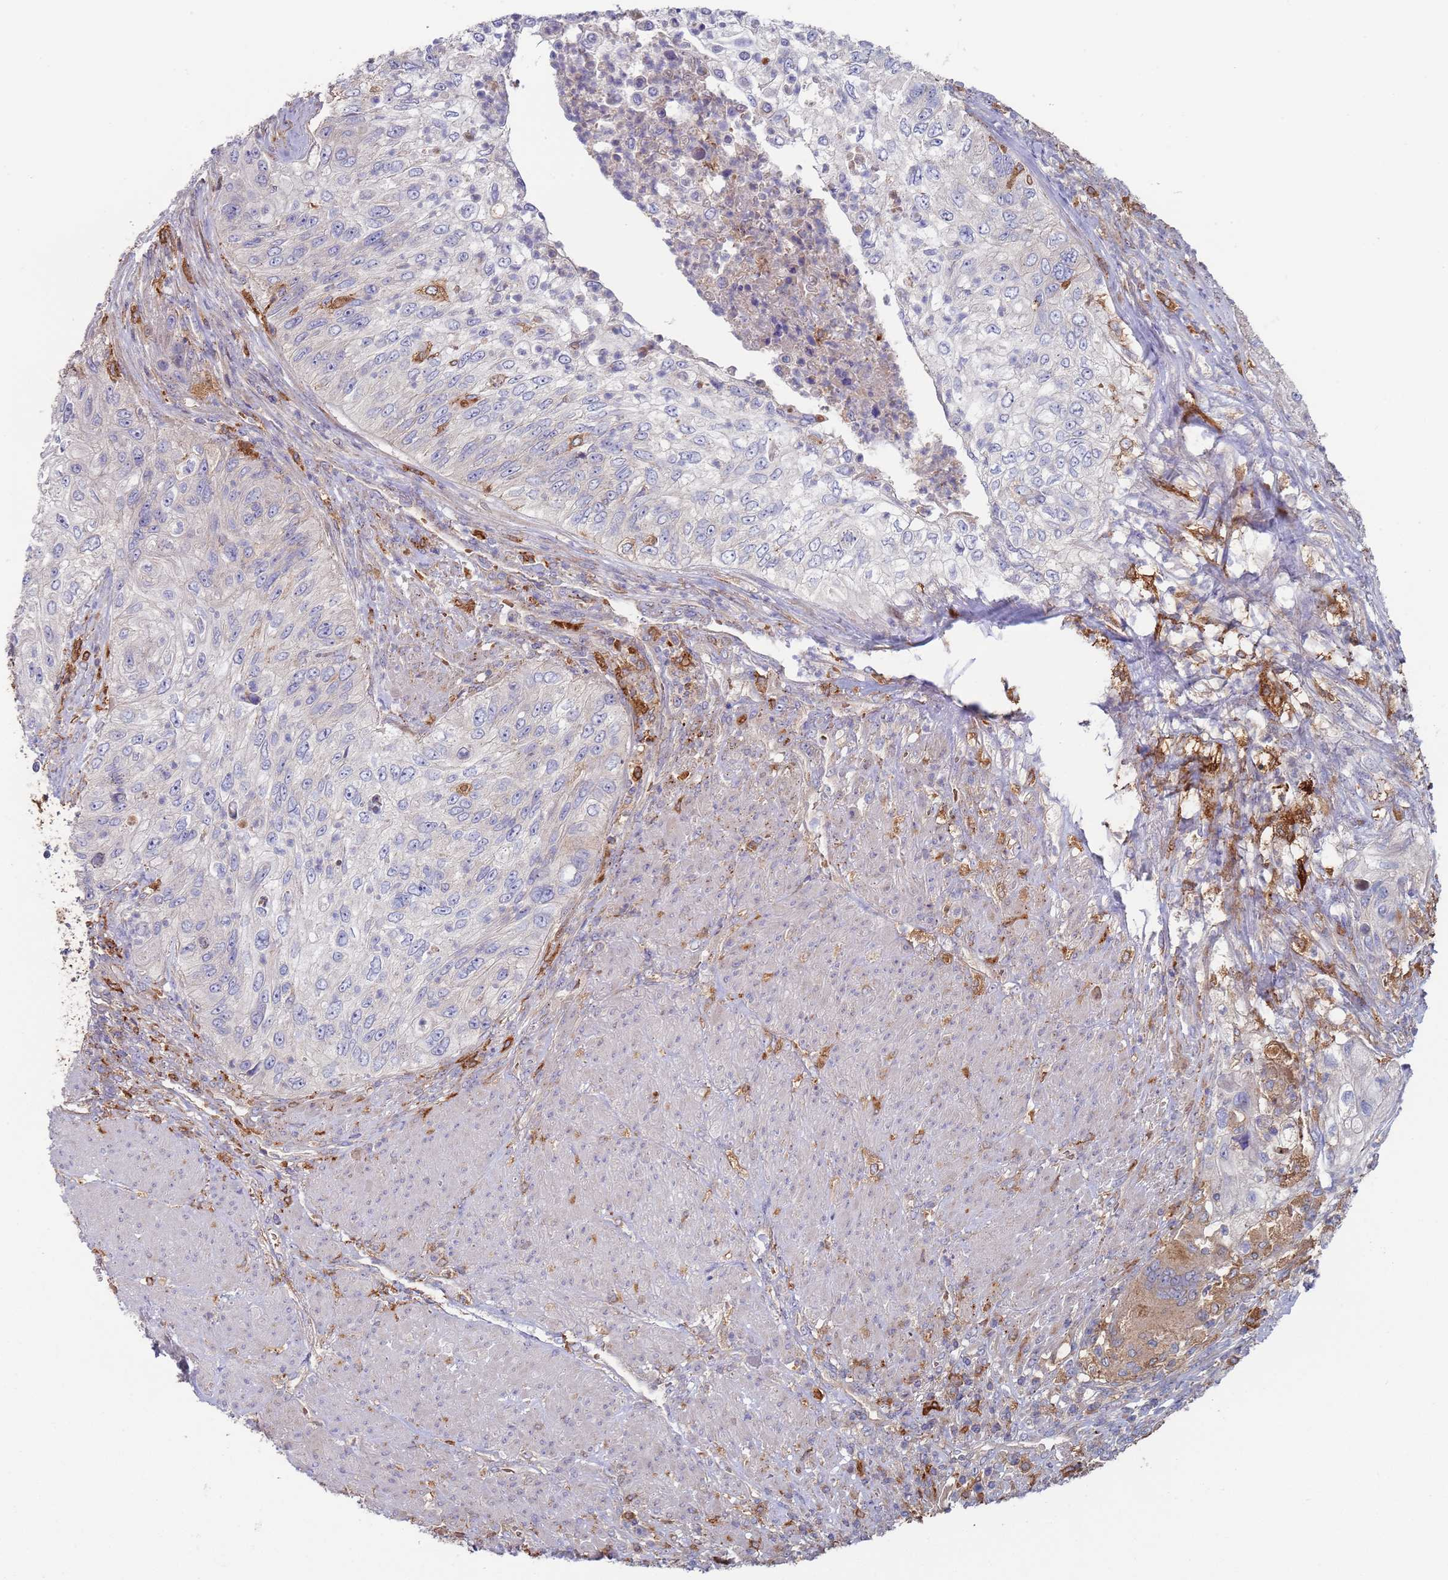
{"staining": {"intensity": "negative", "quantity": "none", "location": "none"}, "tissue": "urothelial cancer", "cell_type": "Tumor cells", "image_type": "cancer", "snomed": [{"axis": "morphology", "description": "Urothelial carcinoma, High grade"}, {"axis": "topography", "description": "Urinary bladder"}], "caption": "Immunohistochemistry (IHC) histopathology image of human urothelial cancer stained for a protein (brown), which exhibits no expression in tumor cells.", "gene": "MALRD1", "patient": {"sex": "female", "age": 60}}